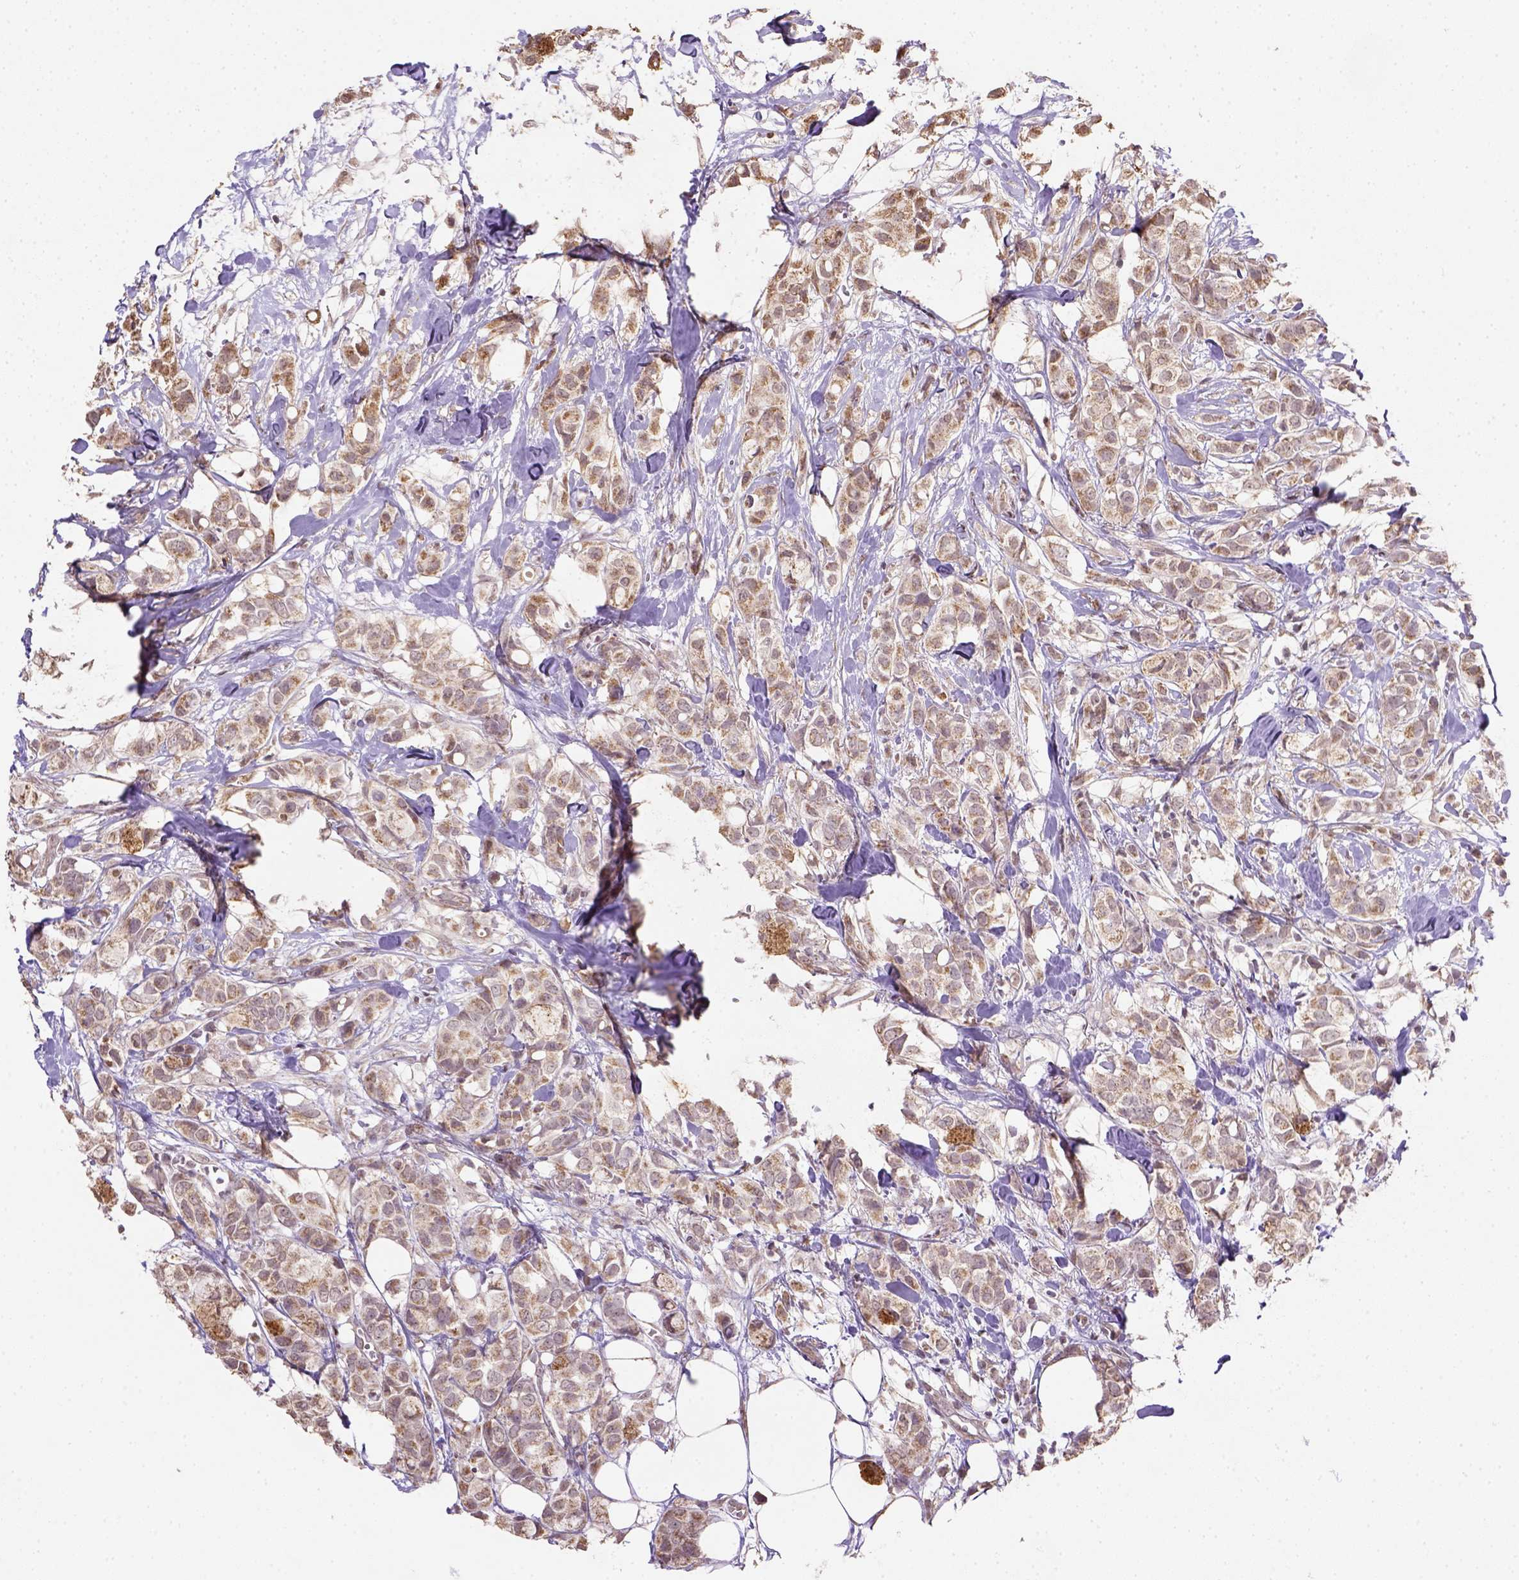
{"staining": {"intensity": "moderate", "quantity": ">75%", "location": "cytoplasmic/membranous"}, "tissue": "breast cancer", "cell_type": "Tumor cells", "image_type": "cancer", "snomed": [{"axis": "morphology", "description": "Duct carcinoma"}, {"axis": "topography", "description": "Breast"}], "caption": "Protein expression analysis of human breast cancer reveals moderate cytoplasmic/membranous positivity in about >75% of tumor cells.", "gene": "NUDT10", "patient": {"sex": "female", "age": 85}}